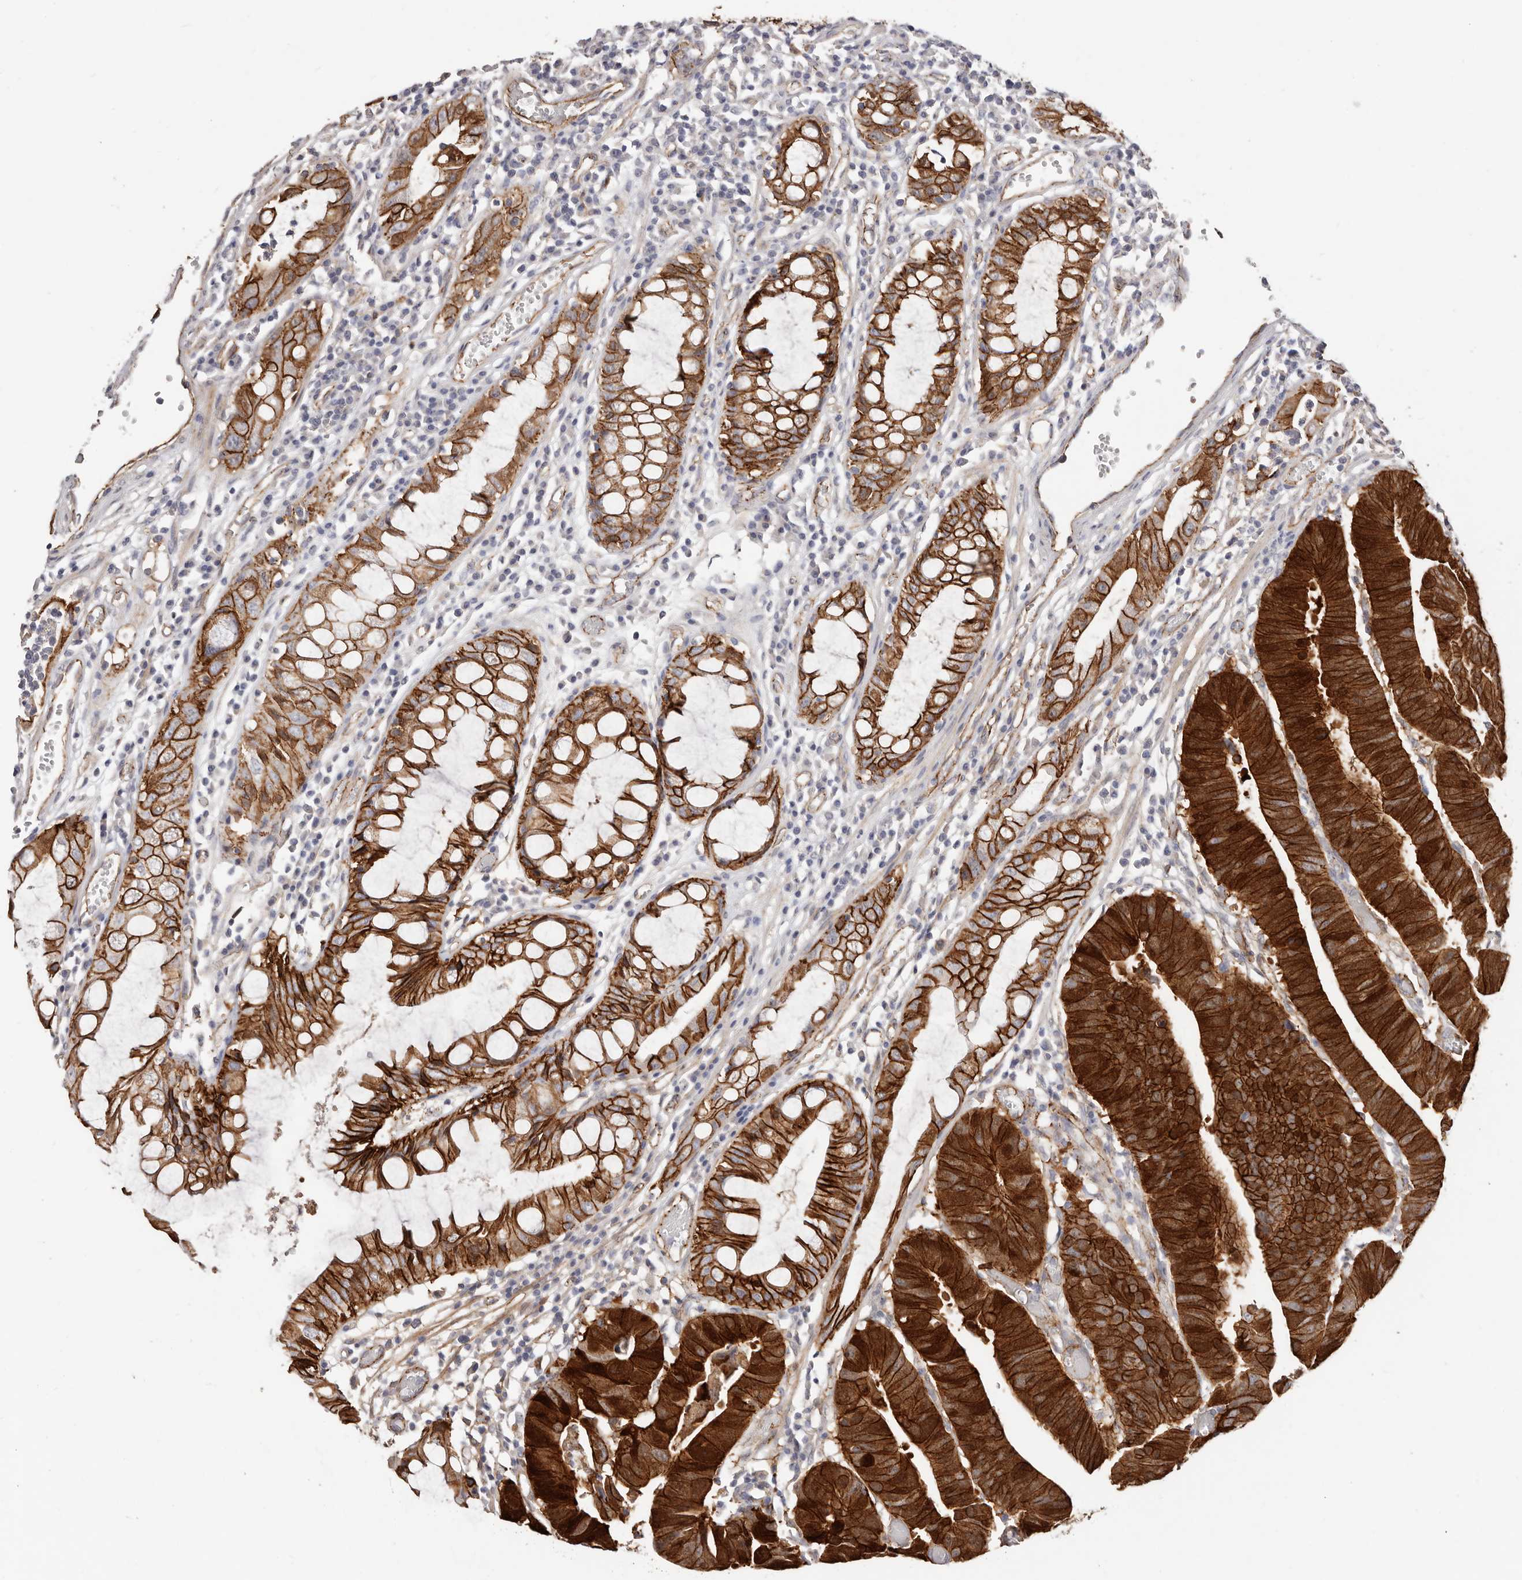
{"staining": {"intensity": "strong", "quantity": ">75%", "location": "cytoplasmic/membranous"}, "tissue": "colorectal cancer", "cell_type": "Tumor cells", "image_type": "cancer", "snomed": [{"axis": "morphology", "description": "Adenocarcinoma, NOS"}, {"axis": "topography", "description": "Rectum"}], "caption": "High-power microscopy captured an immunohistochemistry (IHC) micrograph of colorectal cancer (adenocarcinoma), revealing strong cytoplasmic/membranous staining in approximately >75% of tumor cells.", "gene": "CTNNB1", "patient": {"sex": "female", "age": 65}}